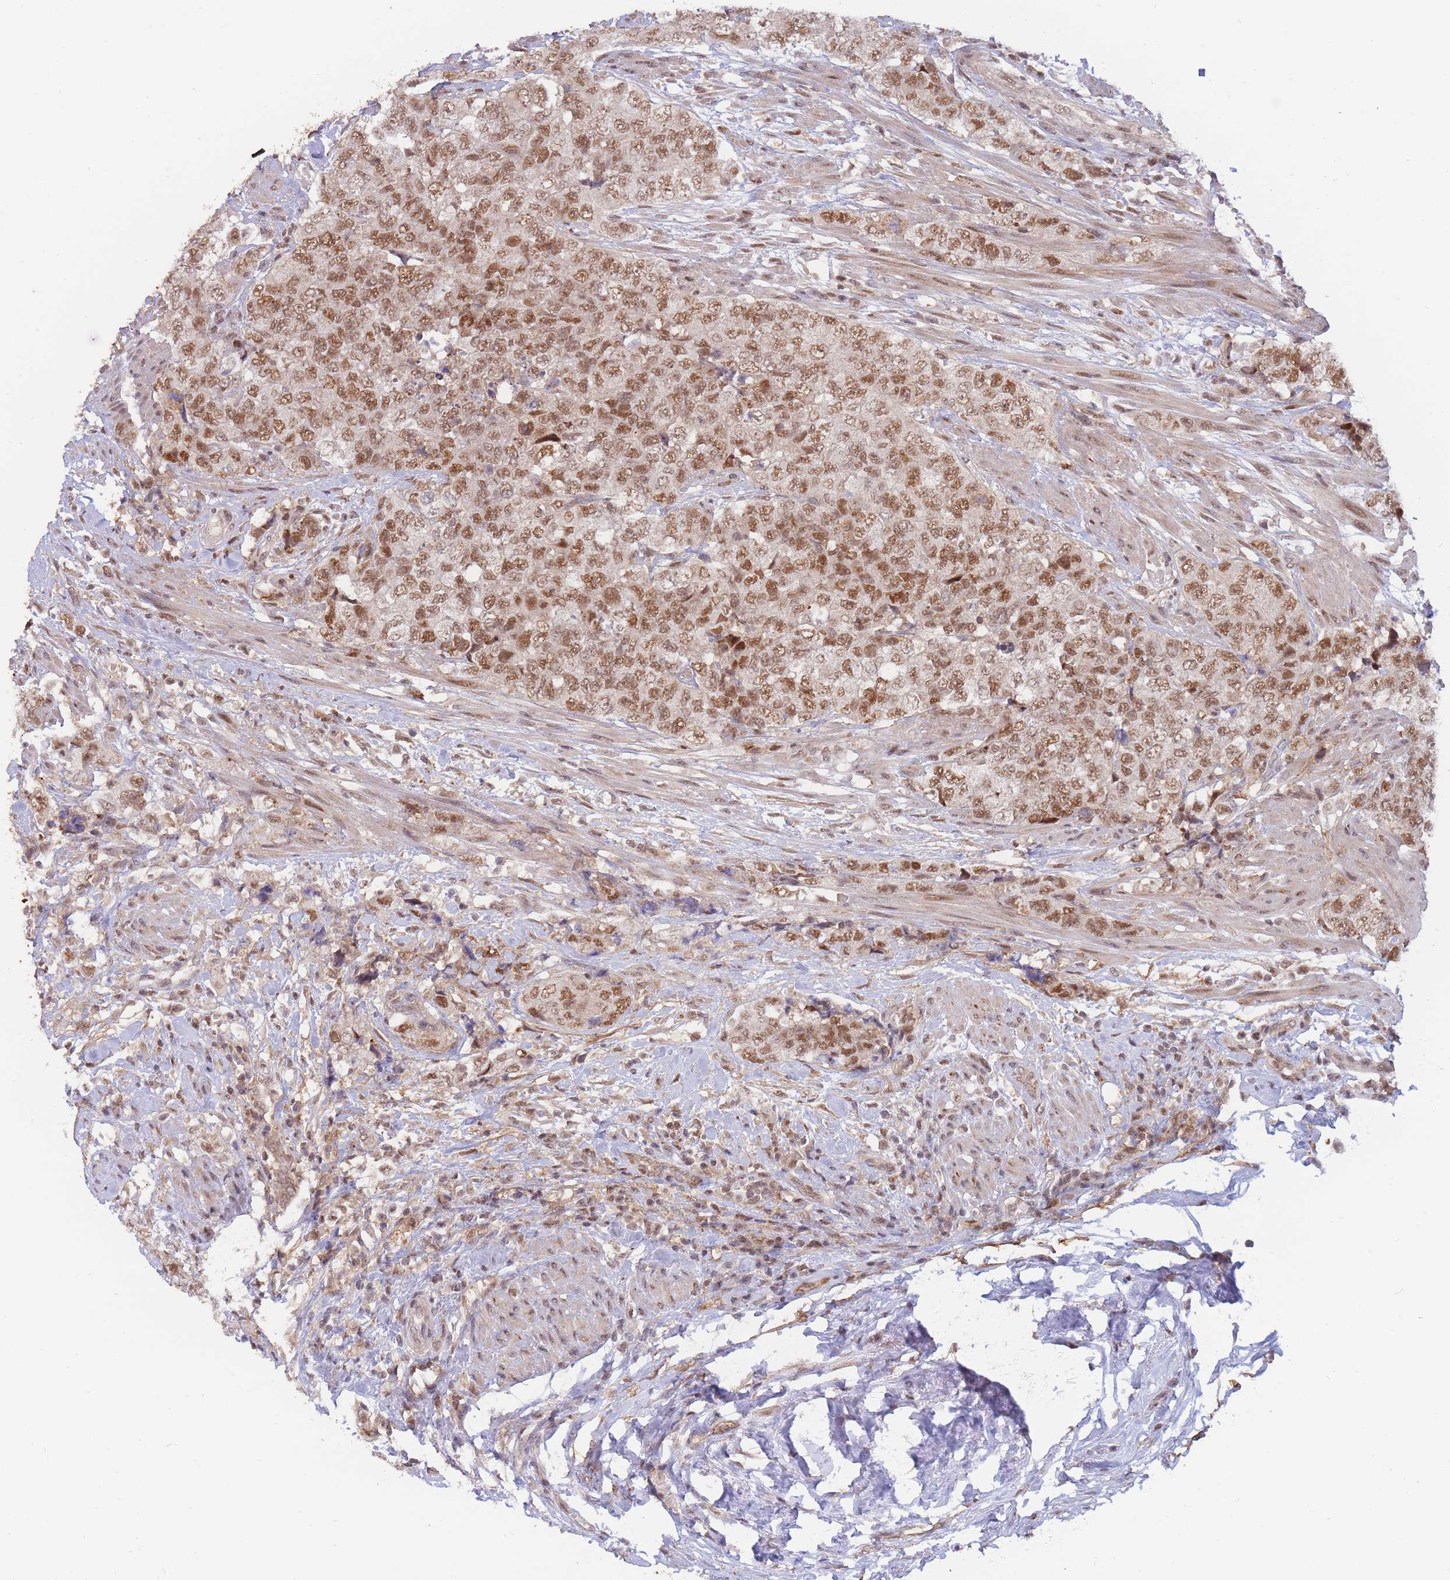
{"staining": {"intensity": "strong", "quantity": ">75%", "location": "nuclear"}, "tissue": "urothelial cancer", "cell_type": "Tumor cells", "image_type": "cancer", "snomed": [{"axis": "morphology", "description": "Urothelial carcinoma, High grade"}, {"axis": "topography", "description": "Urinary bladder"}], "caption": "Human urothelial cancer stained for a protein (brown) demonstrates strong nuclear positive staining in about >75% of tumor cells.", "gene": "BOD1L1", "patient": {"sex": "female", "age": 78}}